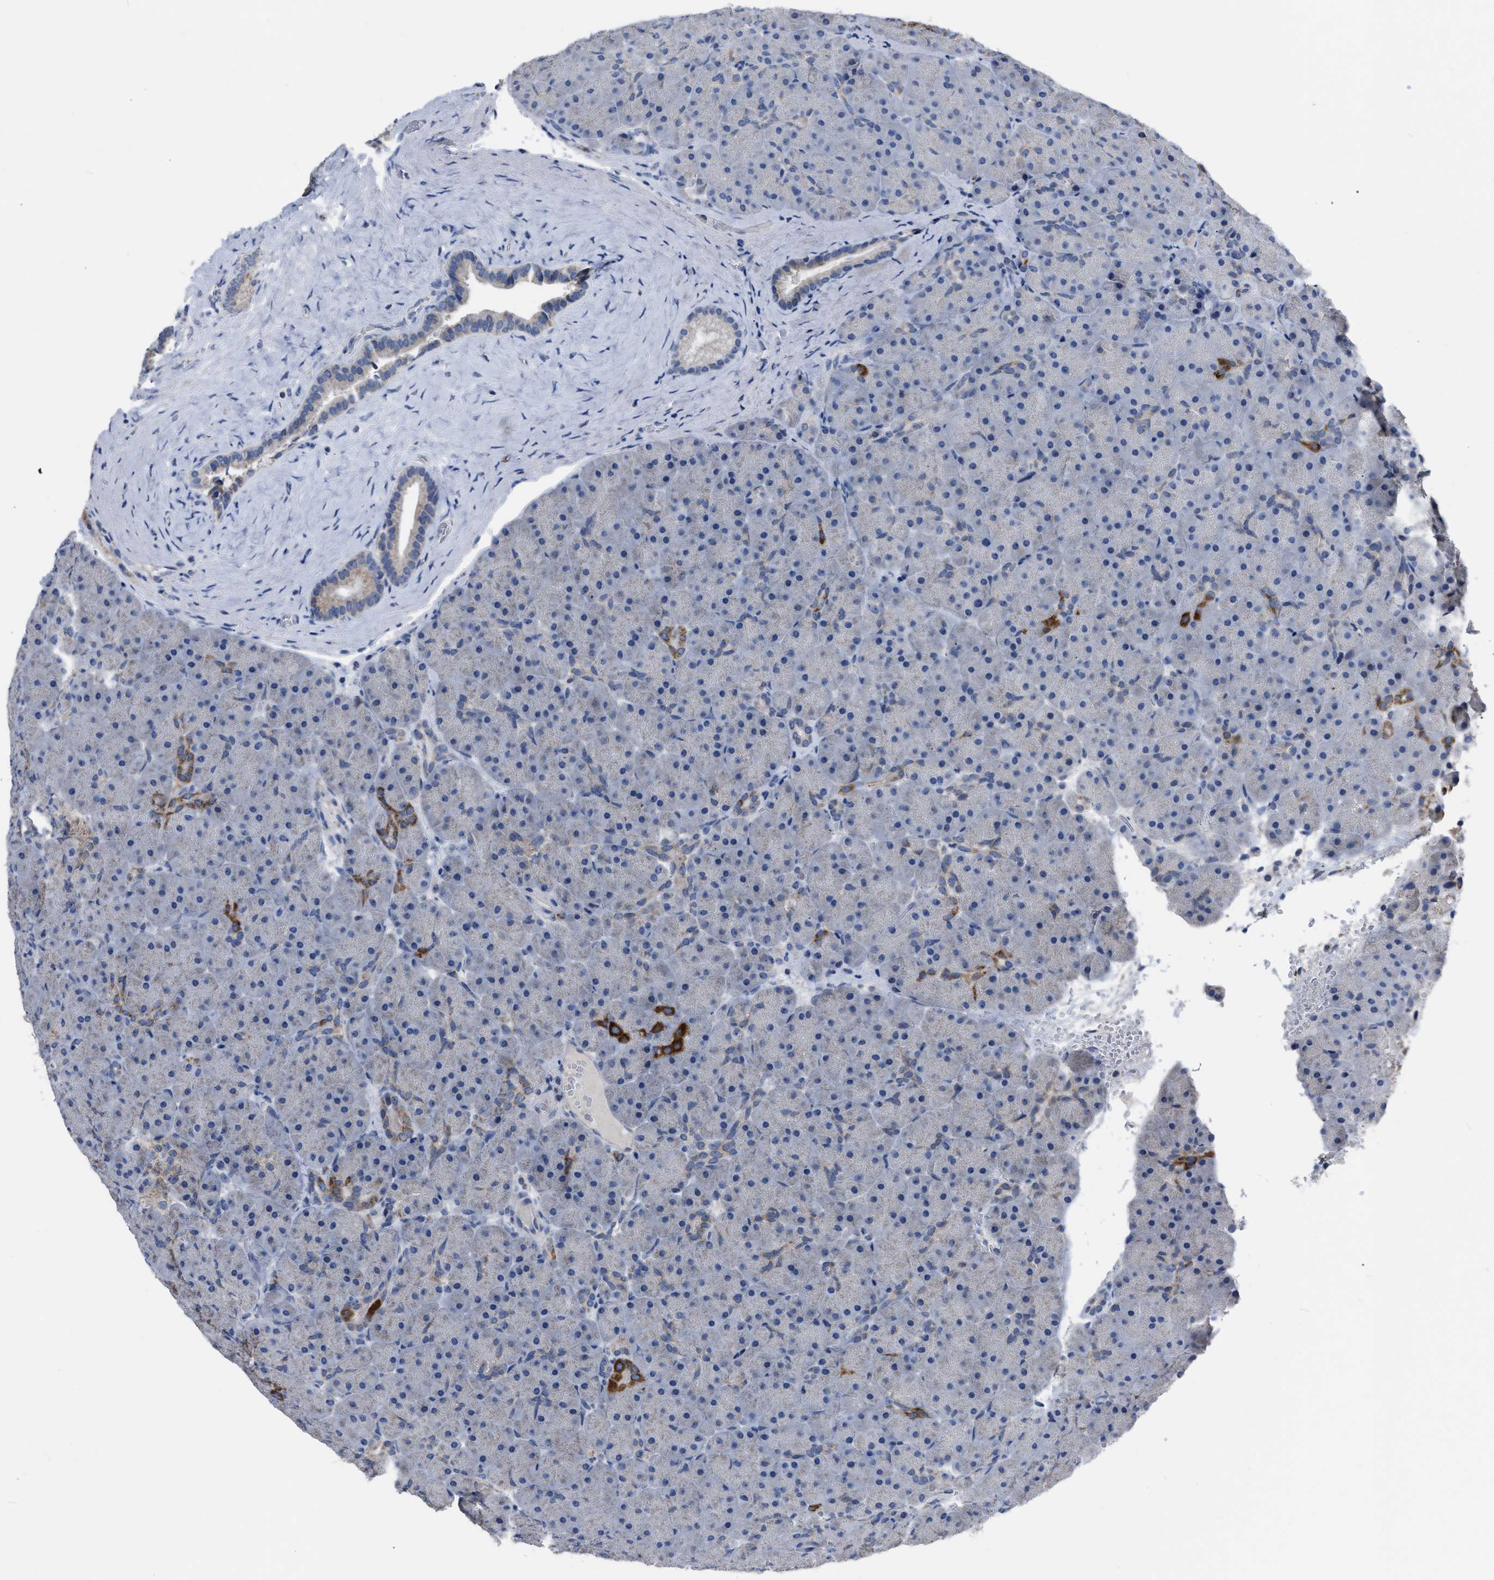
{"staining": {"intensity": "weak", "quantity": "<25%", "location": "cytoplasmic/membranous"}, "tissue": "pancreas", "cell_type": "Exocrine glandular cells", "image_type": "normal", "snomed": [{"axis": "morphology", "description": "Normal tissue, NOS"}, {"axis": "topography", "description": "Pancreas"}], "caption": "Pancreas was stained to show a protein in brown. There is no significant positivity in exocrine glandular cells. The staining was performed using DAB to visualize the protein expression in brown, while the nuclei were stained in blue with hematoxylin (Magnification: 20x).", "gene": "DDX56", "patient": {"sex": "male", "age": 66}}